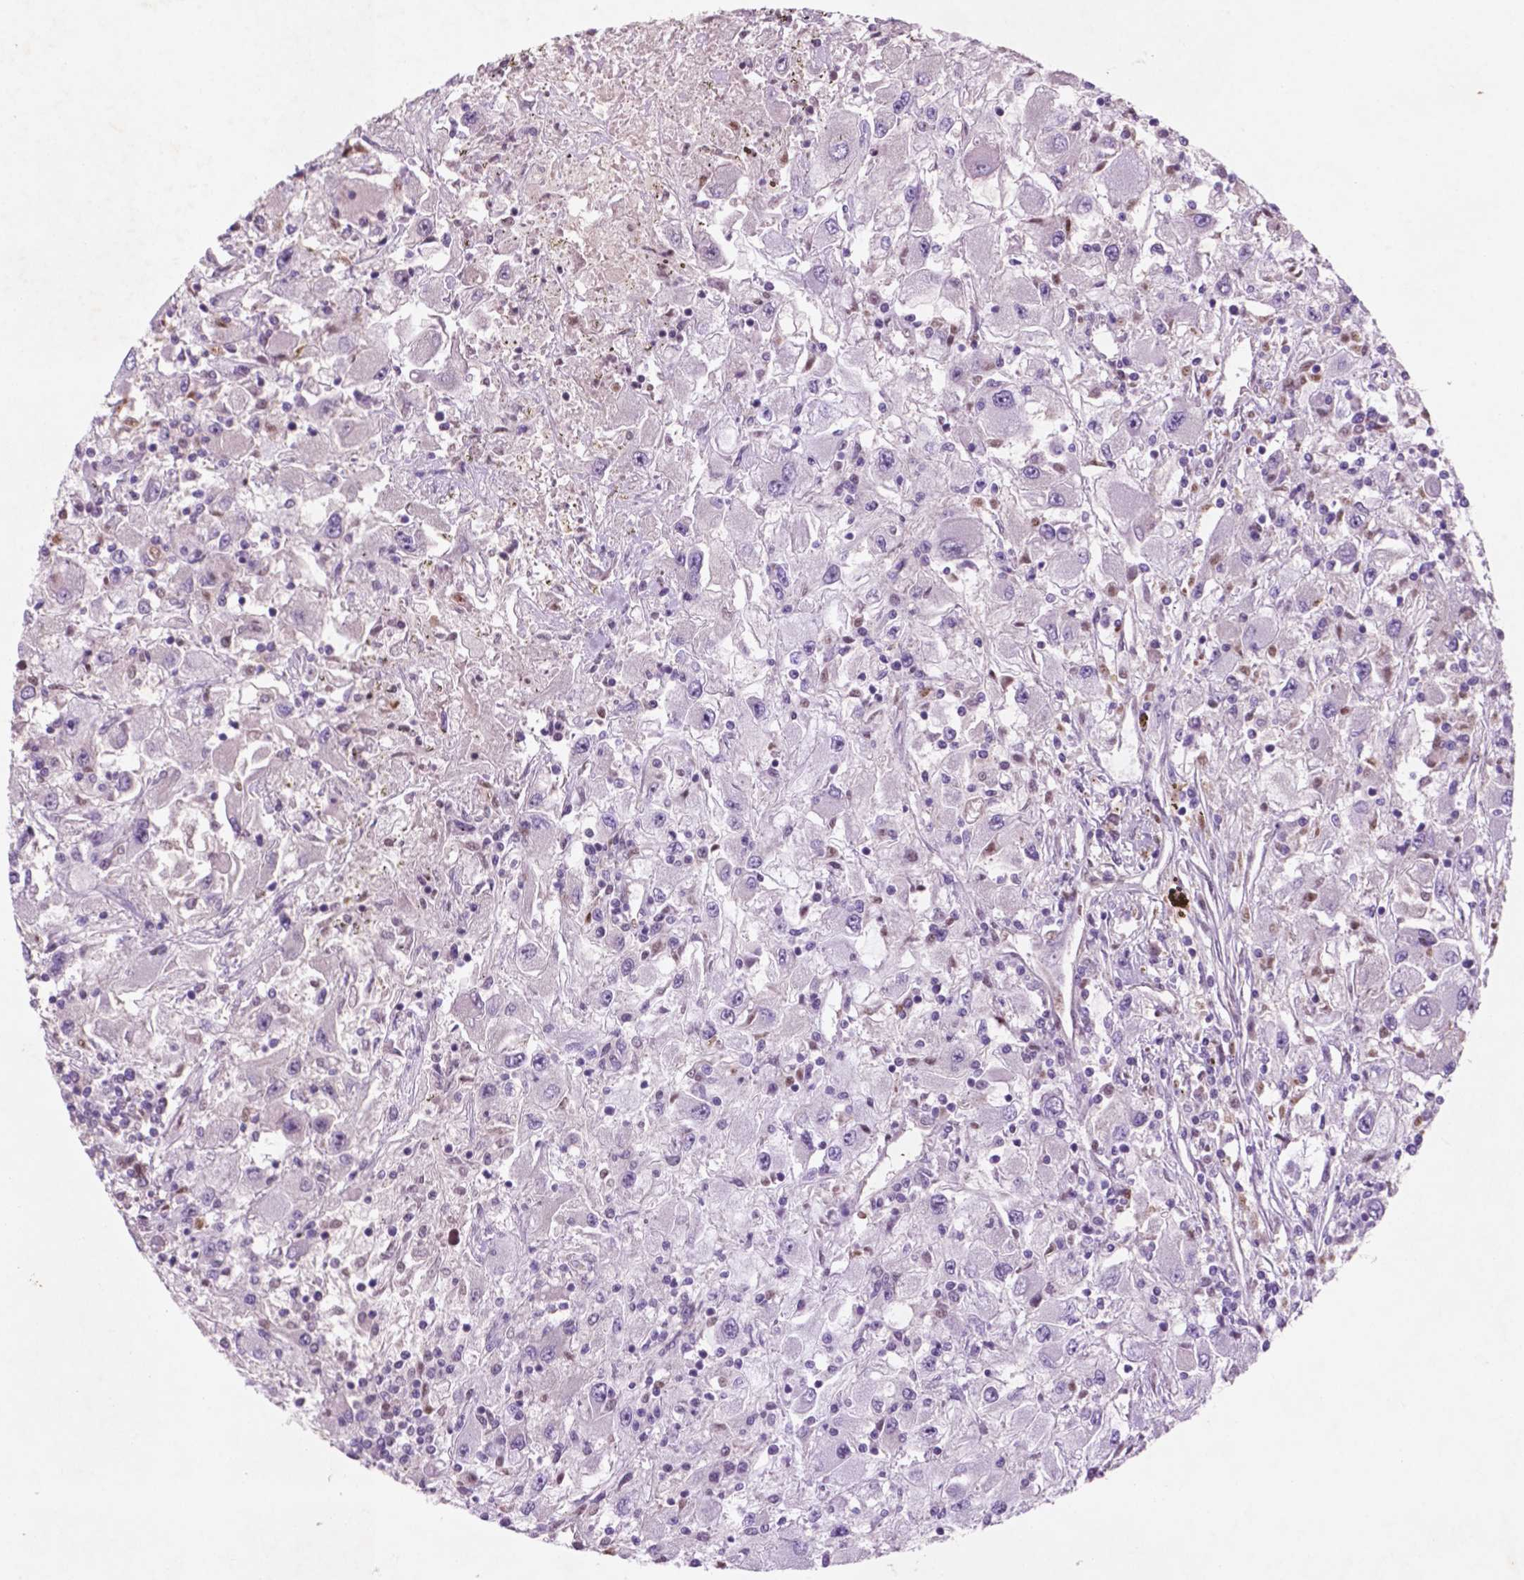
{"staining": {"intensity": "negative", "quantity": "none", "location": "none"}, "tissue": "renal cancer", "cell_type": "Tumor cells", "image_type": "cancer", "snomed": [{"axis": "morphology", "description": "Adenocarcinoma, NOS"}, {"axis": "topography", "description": "Kidney"}], "caption": "Immunohistochemistry (IHC) photomicrograph of neoplastic tissue: human adenocarcinoma (renal) stained with DAB shows no significant protein expression in tumor cells.", "gene": "CTR9", "patient": {"sex": "female", "age": 67}}